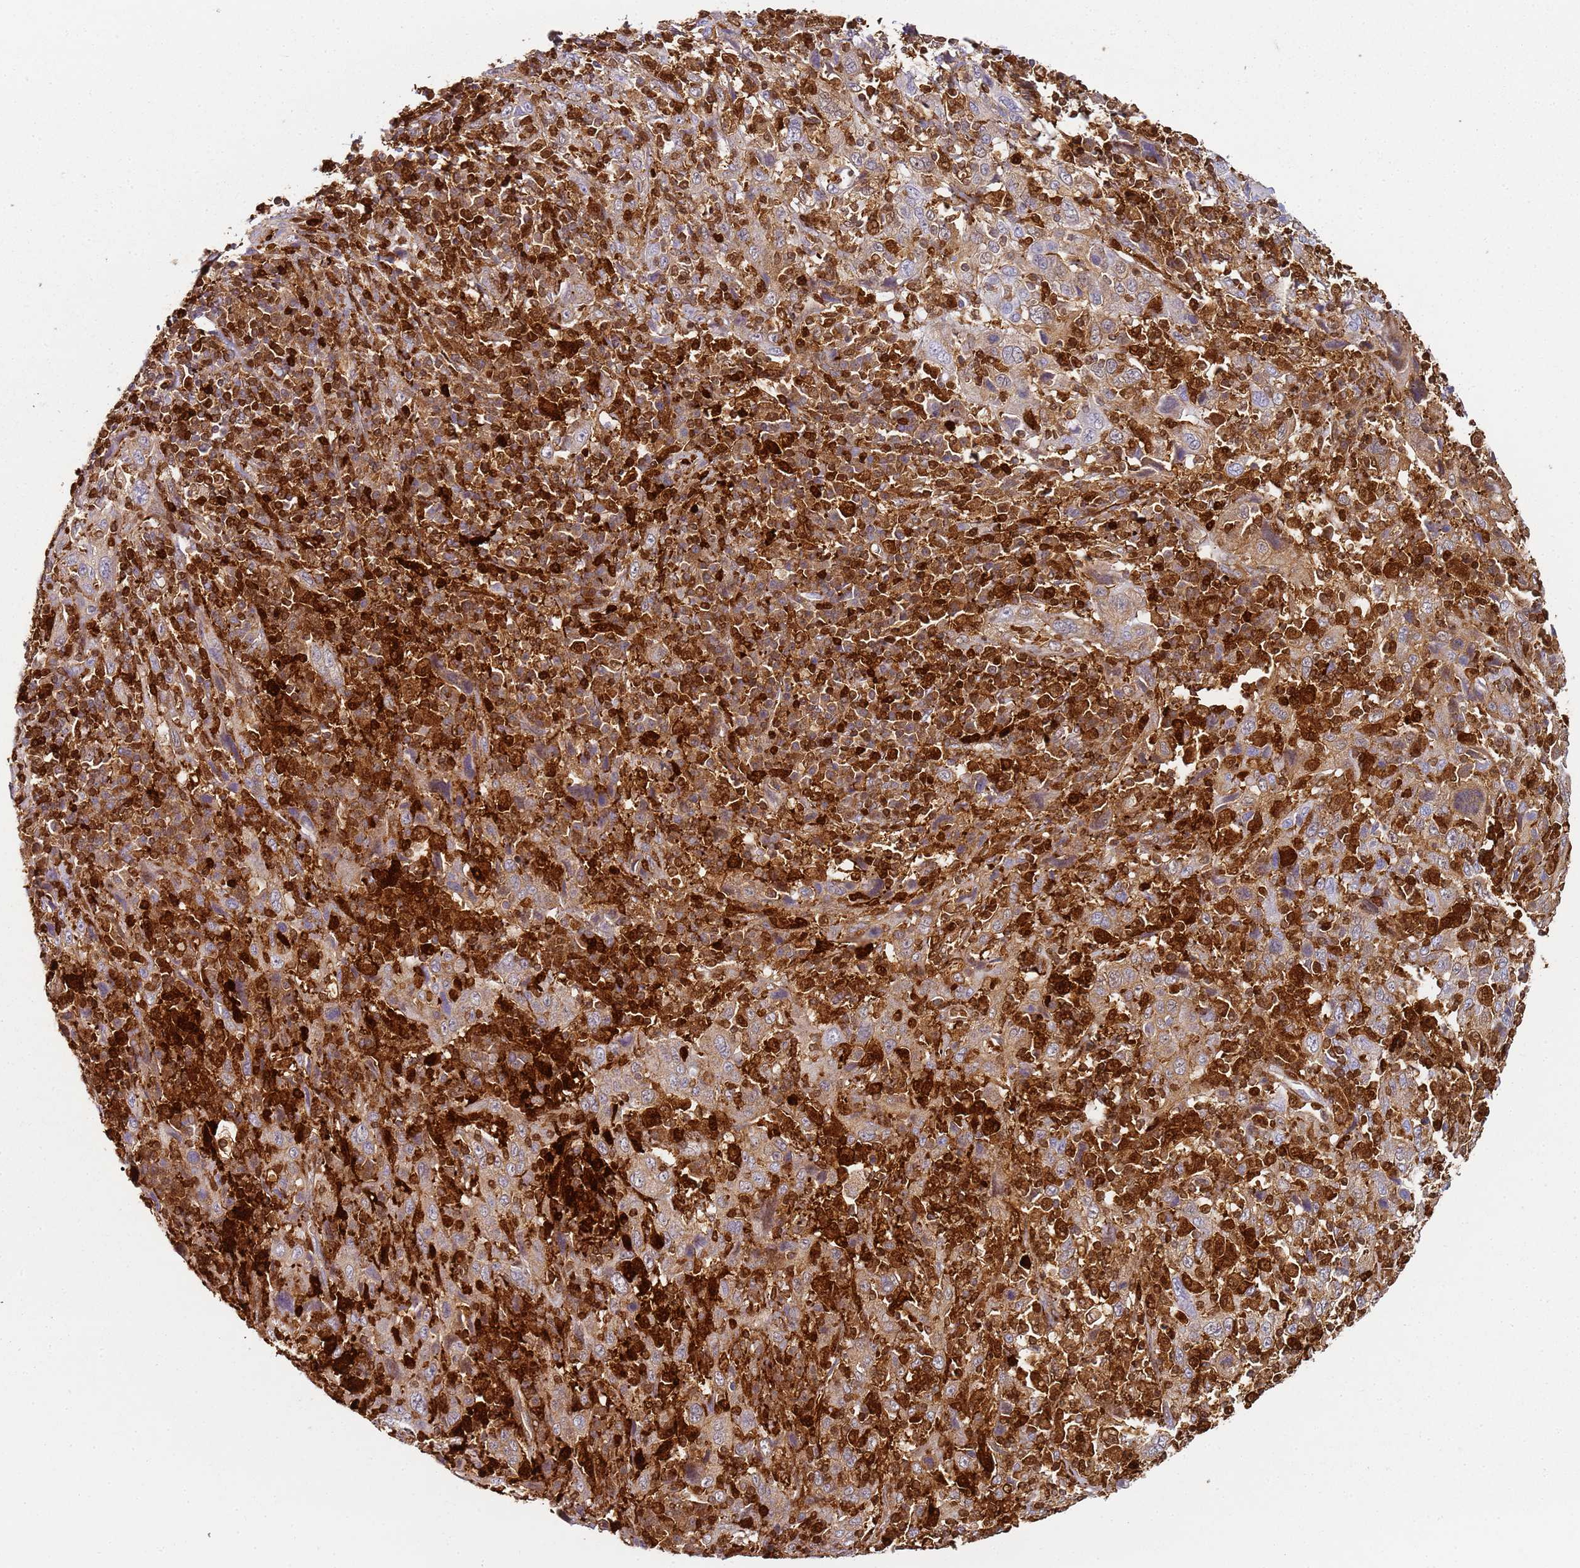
{"staining": {"intensity": "negative", "quantity": "none", "location": "none"}, "tissue": "cervical cancer", "cell_type": "Tumor cells", "image_type": "cancer", "snomed": [{"axis": "morphology", "description": "Squamous cell carcinoma, NOS"}, {"axis": "topography", "description": "Cervix"}], "caption": "A high-resolution photomicrograph shows immunohistochemistry staining of cervical squamous cell carcinoma, which demonstrates no significant staining in tumor cells. (DAB (3,3'-diaminobenzidine) IHC with hematoxylin counter stain).", "gene": "S100A4", "patient": {"sex": "female", "age": 46}}